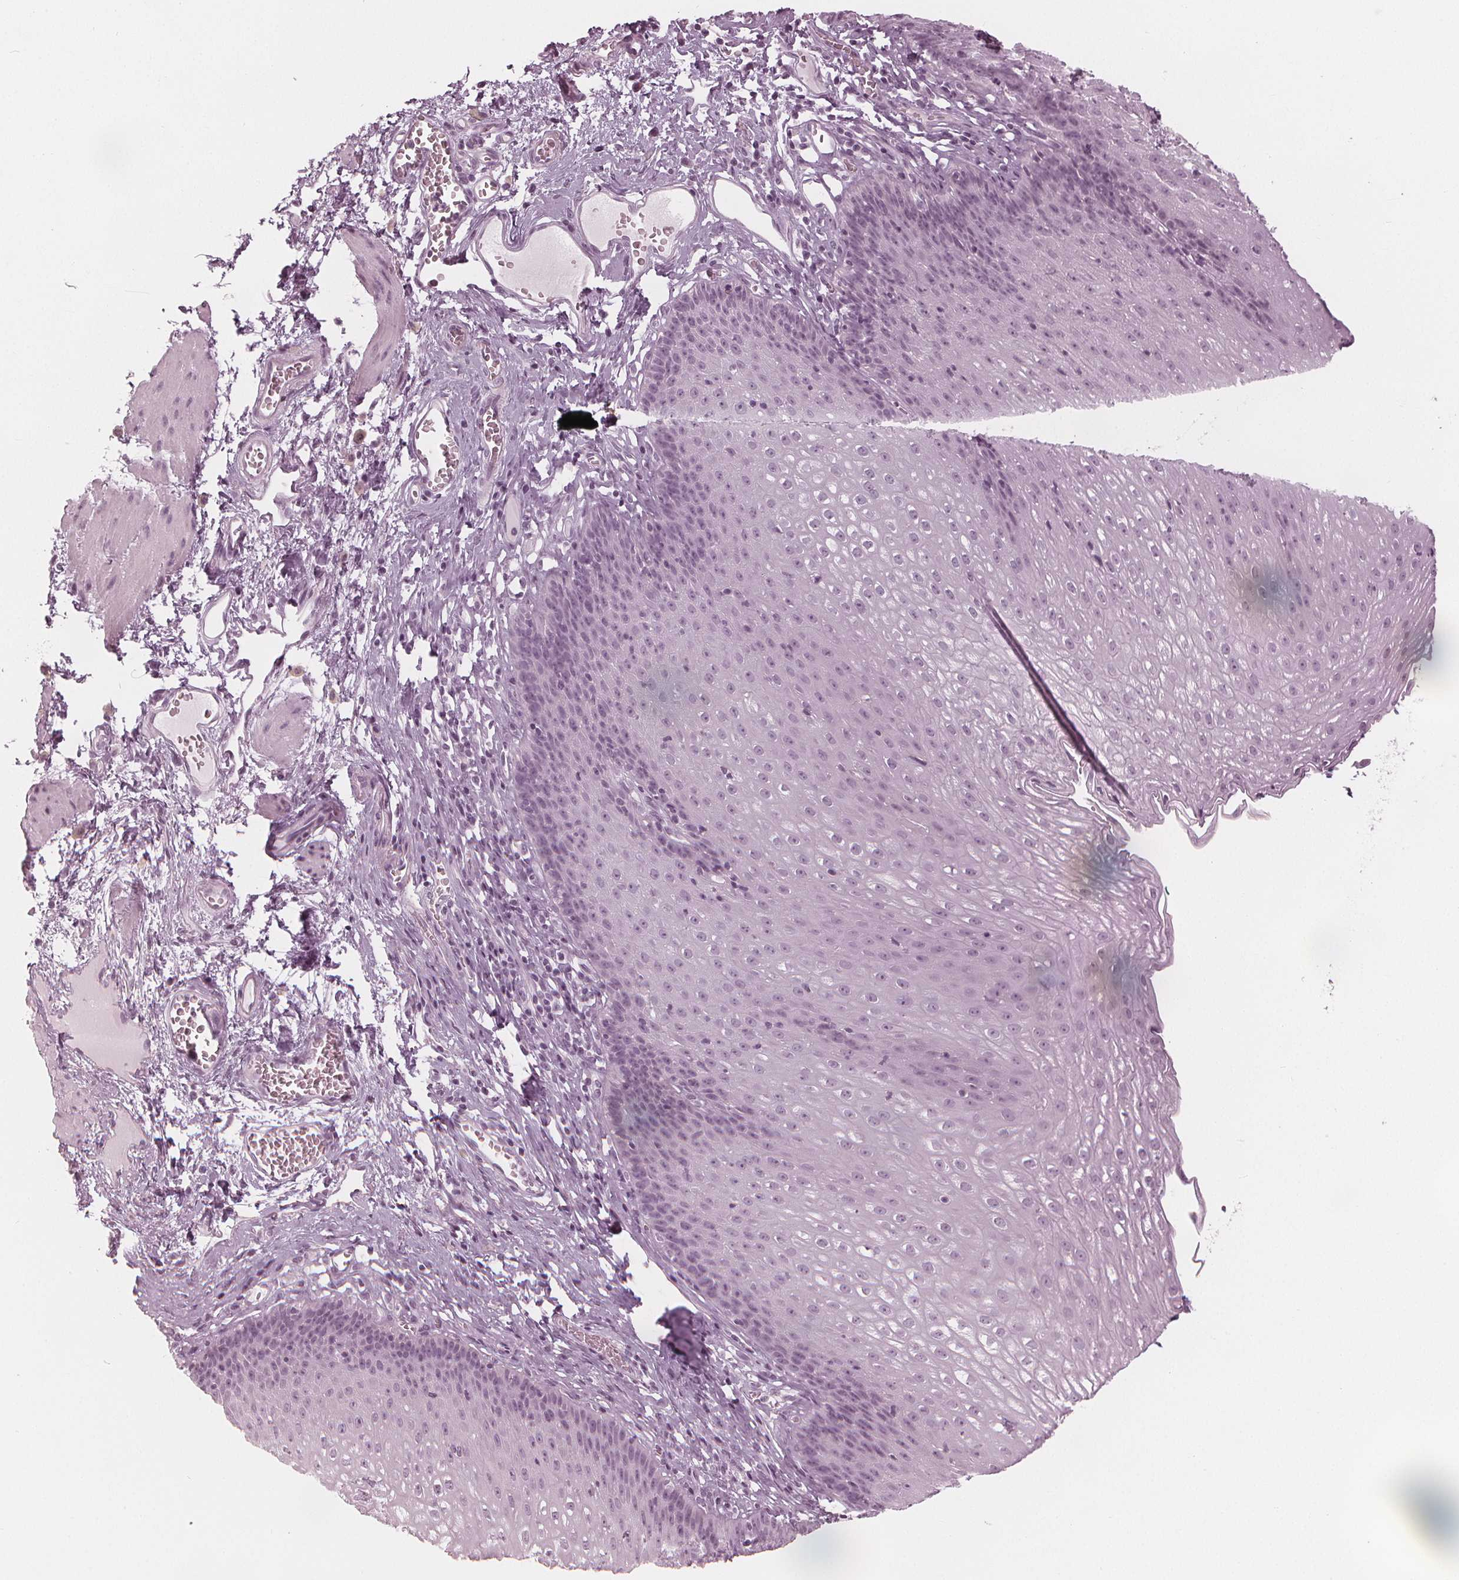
{"staining": {"intensity": "negative", "quantity": "none", "location": "none"}, "tissue": "esophagus", "cell_type": "Squamous epithelial cells", "image_type": "normal", "snomed": [{"axis": "morphology", "description": "Normal tissue, NOS"}, {"axis": "topography", "description": "Esophagus"}], "caption": "High power microscopy micrograph of an immunohistochemistry micrograph of normal esophagus, revealing no significant staining in squamous epithelial cells.", "gene": "PAEP", "patient": {"sex": "male", "age": 72}}